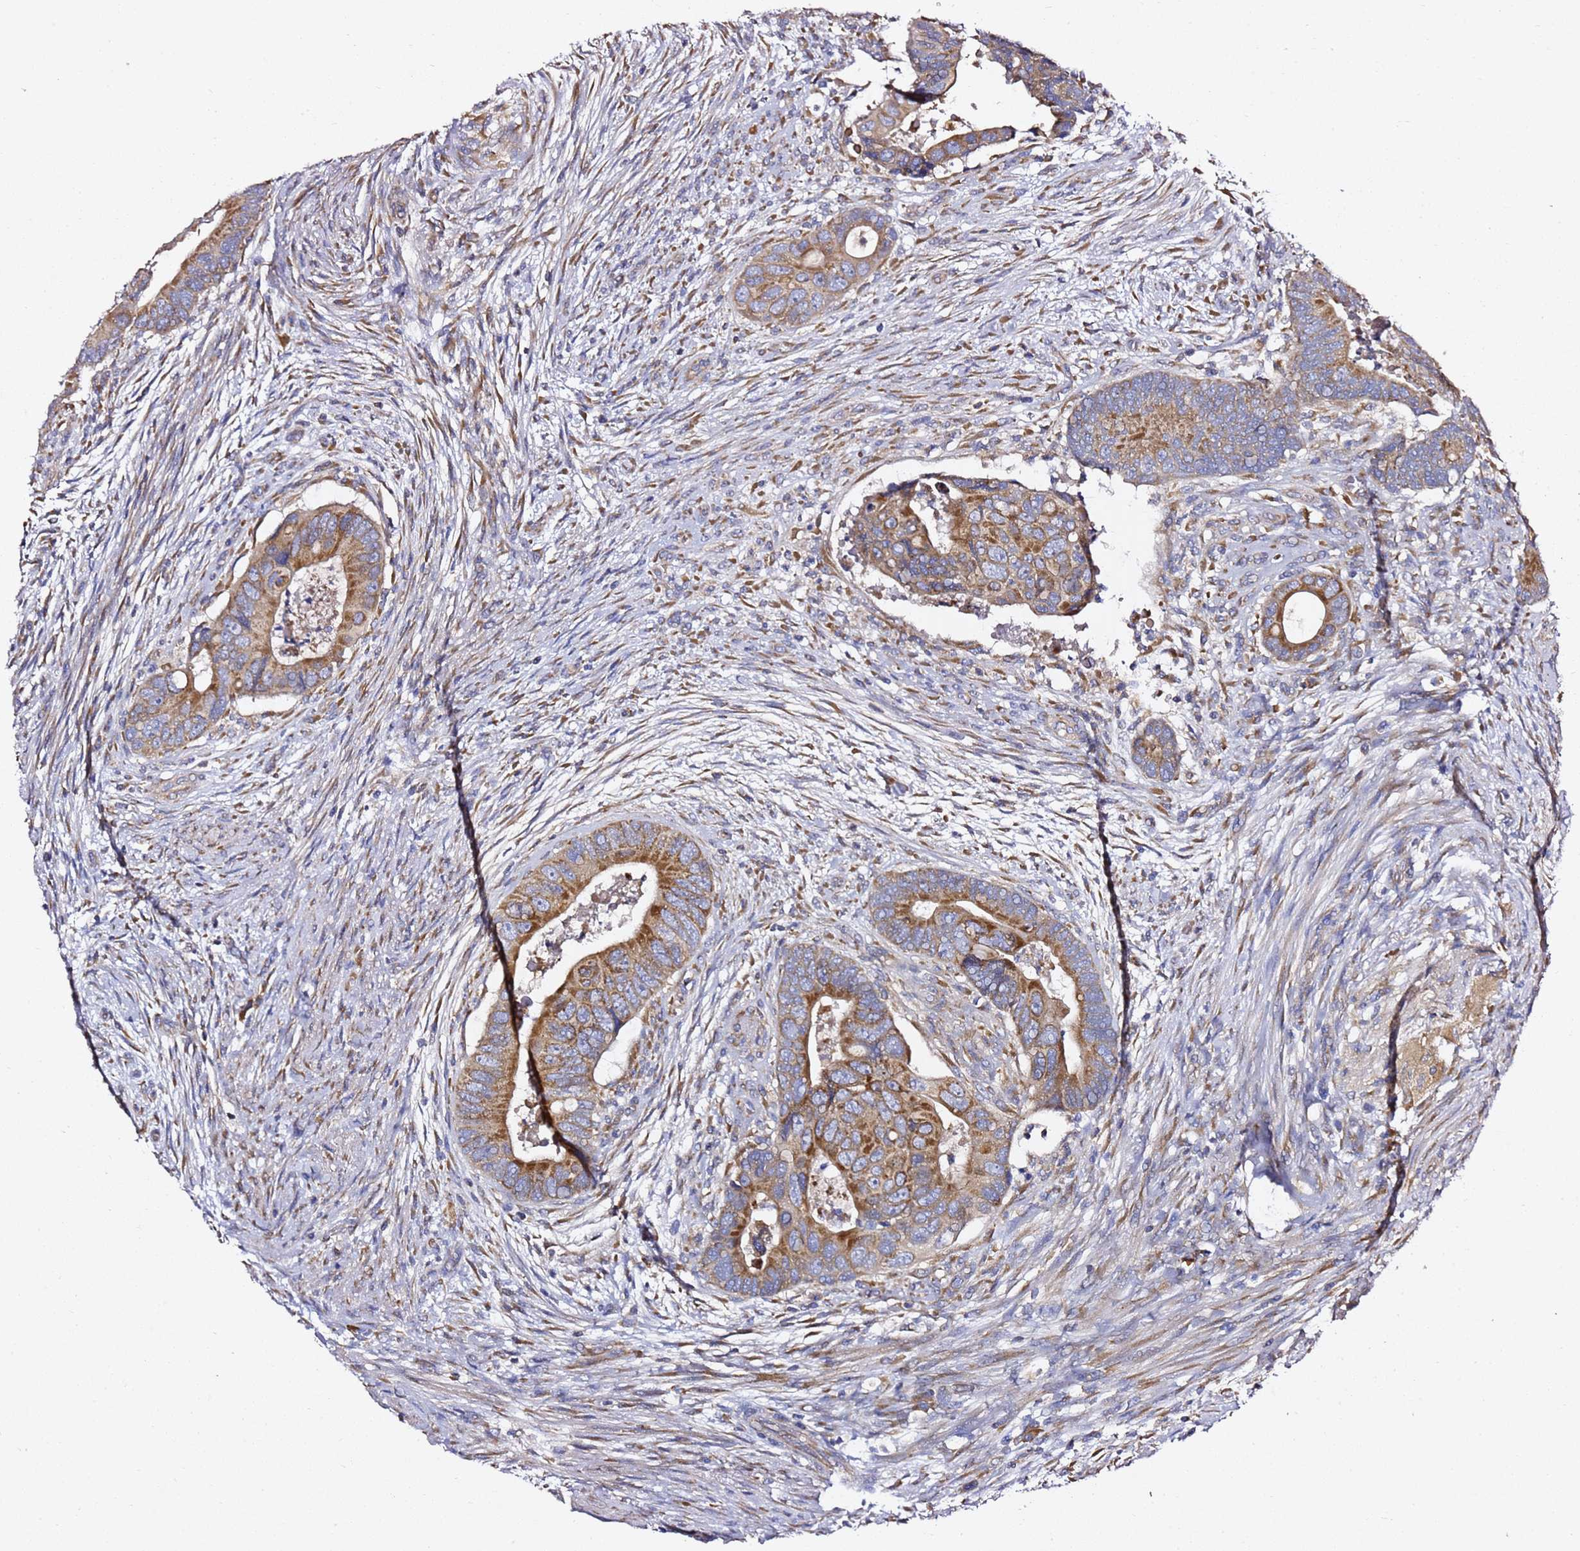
{"staining": {"intensity": "moderate", "quantity": ">75%", "location": "cytoplasmic/membranous"}, "tissue": "colorectal cancer", "cell_type": "Tumor cells", "image_type": "cancer", "snomed": [{"axis": "morphology", "description": "Adenocarcinoma, NOS"}, {"axis": "topography", "description": "Rectum"}], "caption": "Tumor cells demonstrate moderate cytoplasmic/membranous positivity in about >75% of cells in colorectal cancer (adenocarcinoma). (IHC, brightfield microscopy, high magnification).", "gene": "C19orf12", "patient": {"sex": "female", "age": 78}}